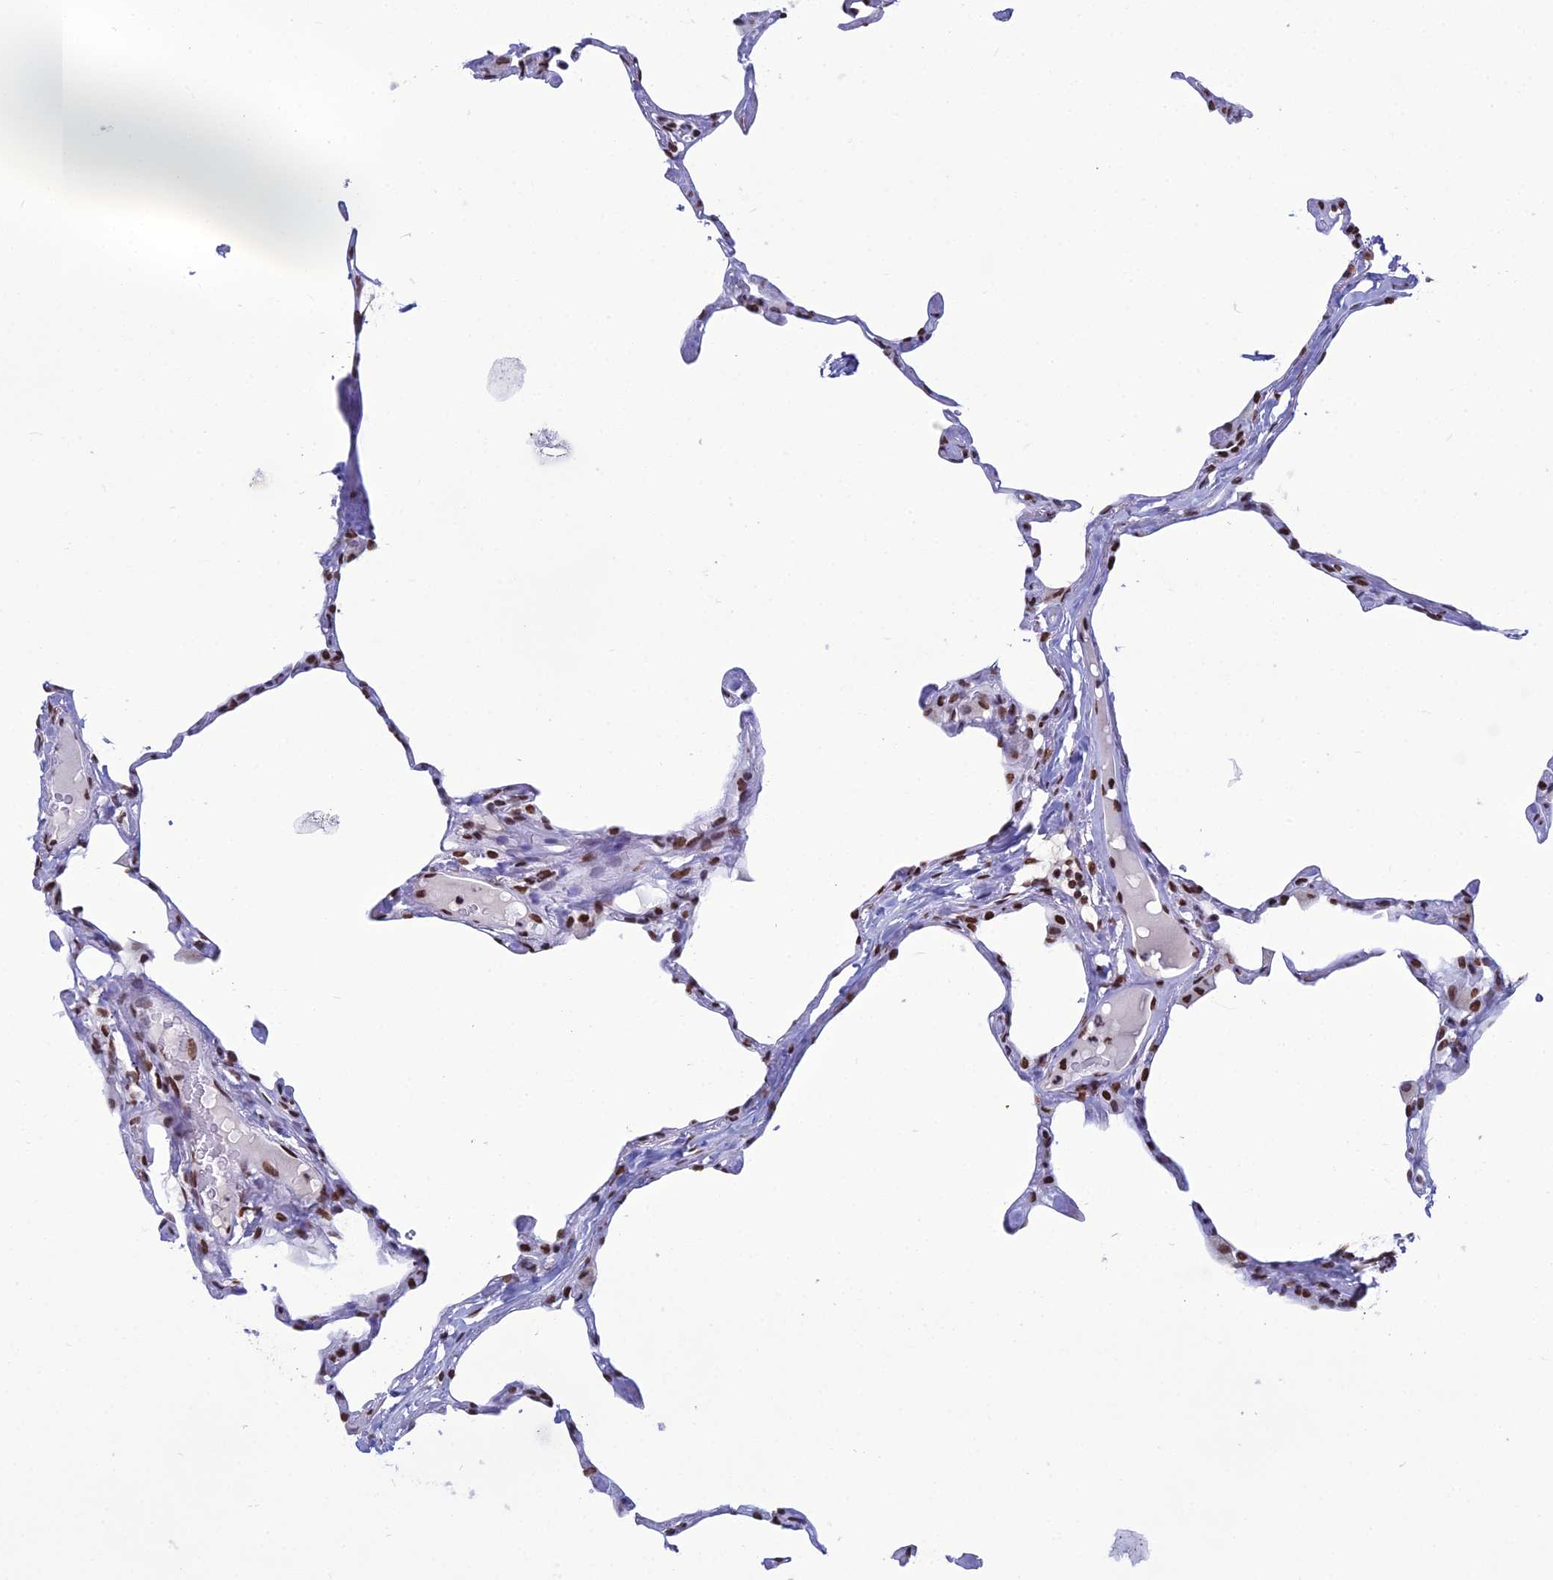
{"staining": {"intensity": "moderate", "quantity": ">75%", "location": "nuclear"}, "tissue": "lung", "cell_type": "Alveolar cells", "image_type": "normal", "snomed": [{"axis": "morphology", "description": "Normal tissue, NOS"}, {"axis": "topography", "description": "Lung"}], "caption": "A medium amount of moderate nuclear staining is present in about >75% of alveolar cells in normal lung. (DAB IHC with brightfield microscopy, high magnification).", "gene": "PRAMEF12", "patient": {"sex": "male", "age": 65}}